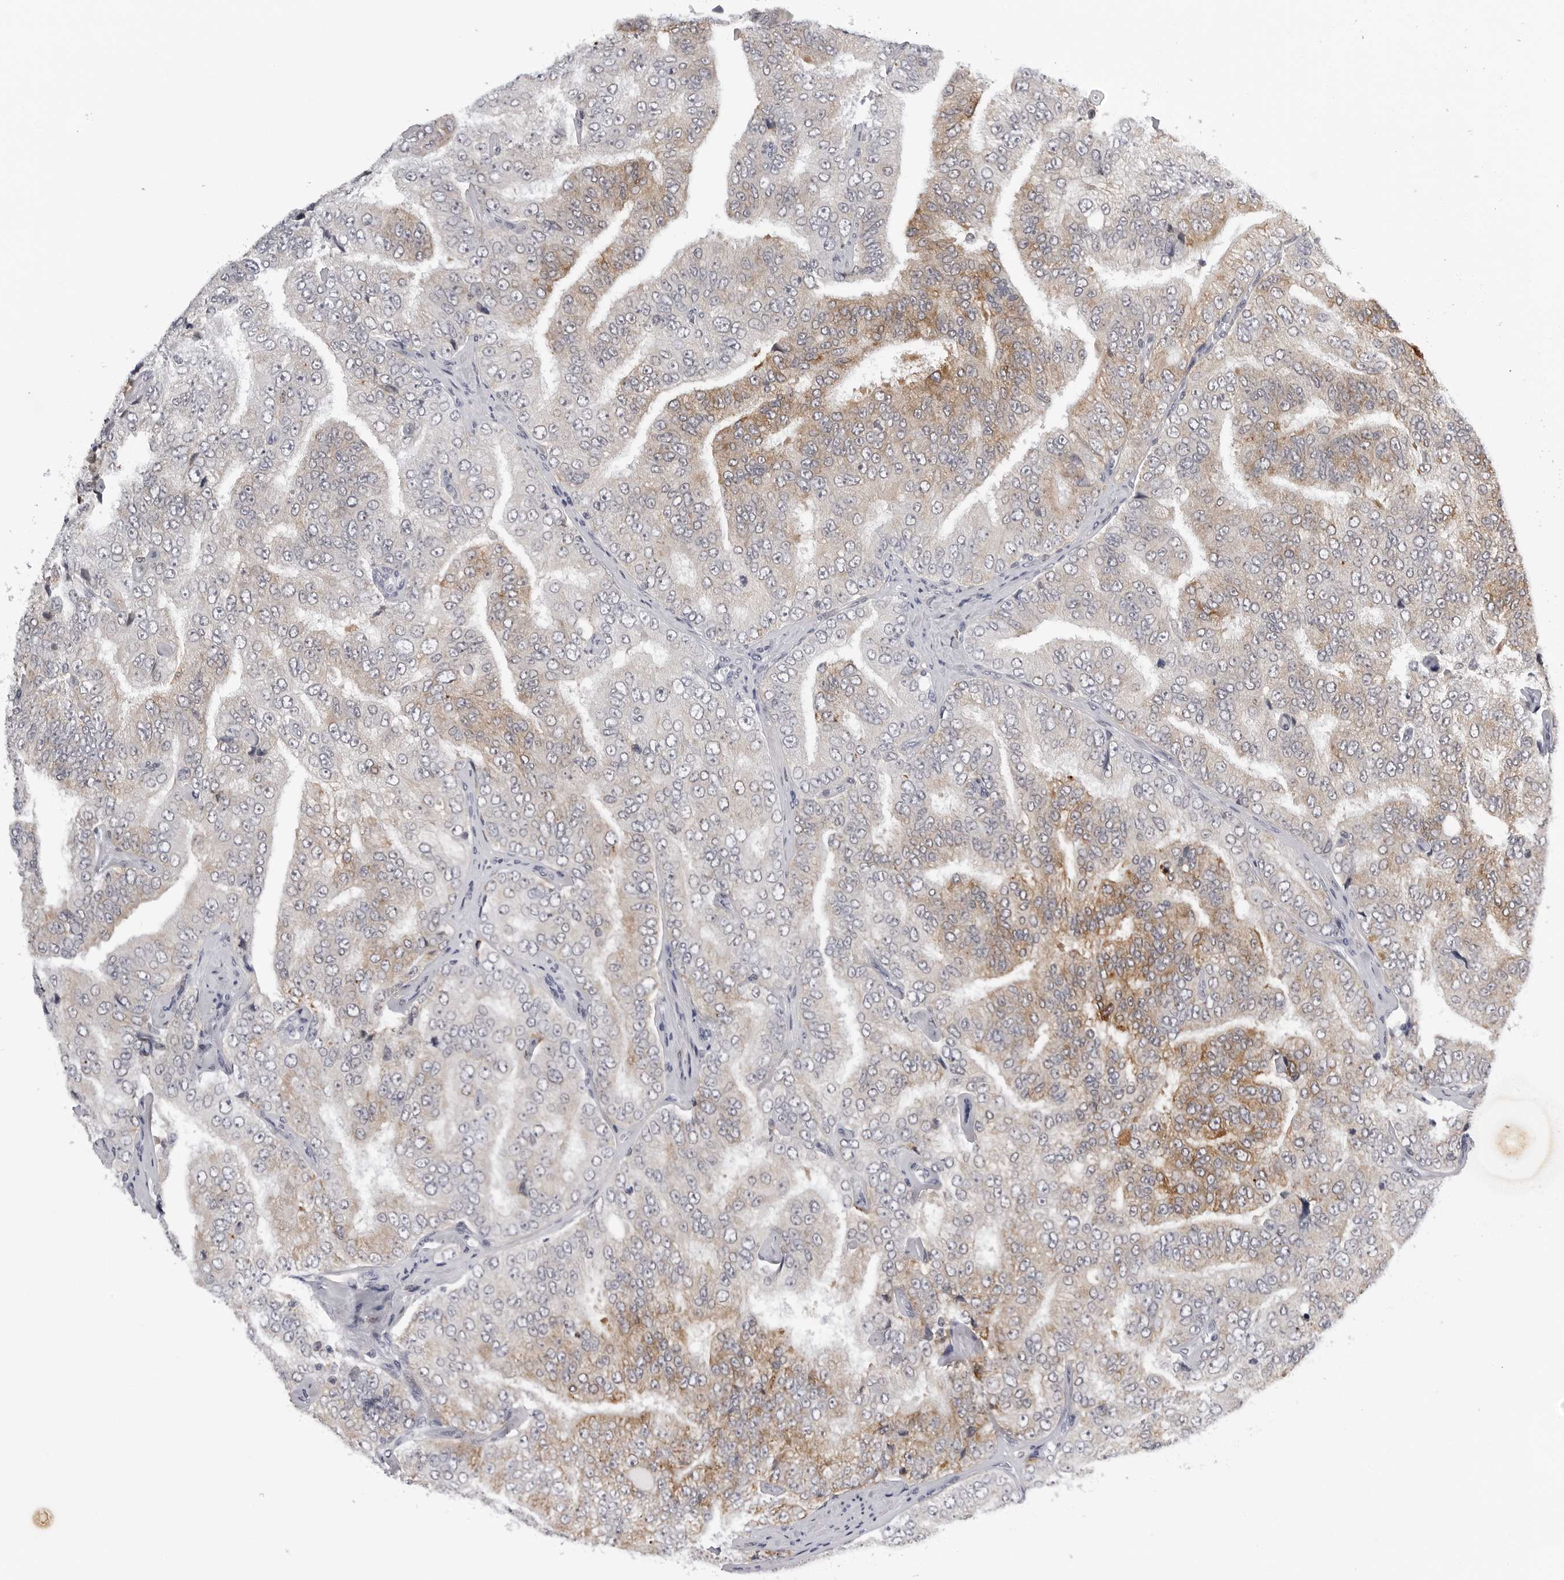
{"staining": {"intensity": "moderate", "quantity": "25%-75%", "location": "cytoplasmic/membranous"}, "tissue": "prostate cancer", "cell_type": "Tumor cells", "image_type": "cancer", "snomed": [{"axis": "morphology", "description": "Adenocarcinoma, High grade"}, {"axis": "topography", "description": "Prostate"}], "caption": "IHC (DAB (3,3'-diaminobenzidine)) staining of adenocarcinoma (high-grade) (prostate) reveals moderate cytoplasmic/membranous protein positivity in about 25%-75% of tumor cells. (Brightfield microscopy of DAB IHC at high magnification).", "gene": "CDK20", "patient": {"sex": "male", "age": 58}}